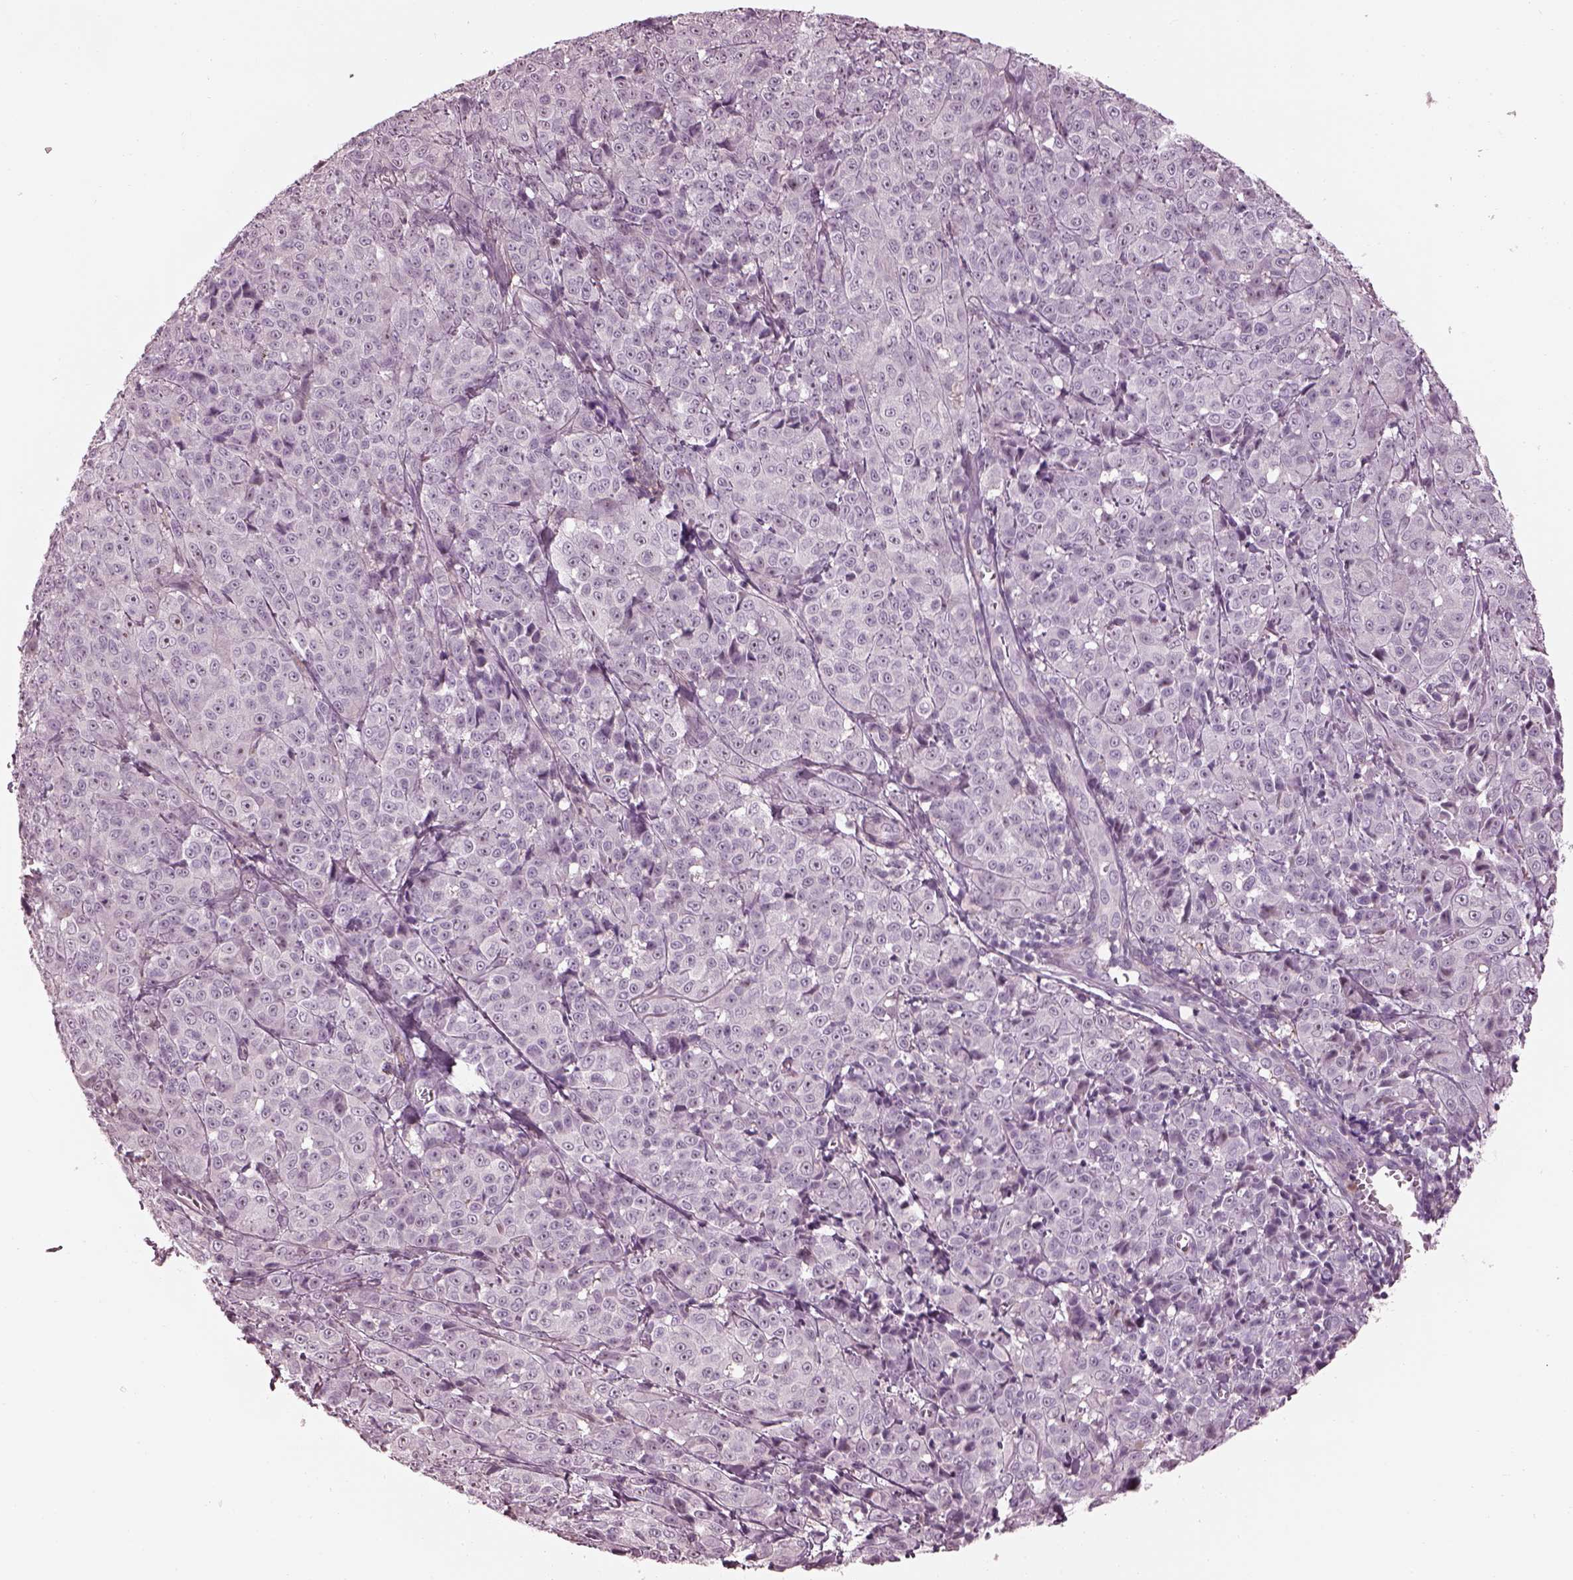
{"staining": {"intensity": "negative", "quantity": "none", "location": "none"}, "tissue": "melanoma", "cell_type": "Tumor cells", "image_type": "cancer", "snomed": [{"axis": "morphology", "description": "Malignant melanoma, NOS"}, {"axis": "topography", "description": "Skin"}], "caption": "IHC image of neoplastic tissue: human malignant melanoma stained with DAB shows no significant protein positivity in tumor cells. (DAB immunohistochemistry with hematoxylin counter stain).", "gene": "BFSP1", "patient": {"sex": "male", "age": 89}}